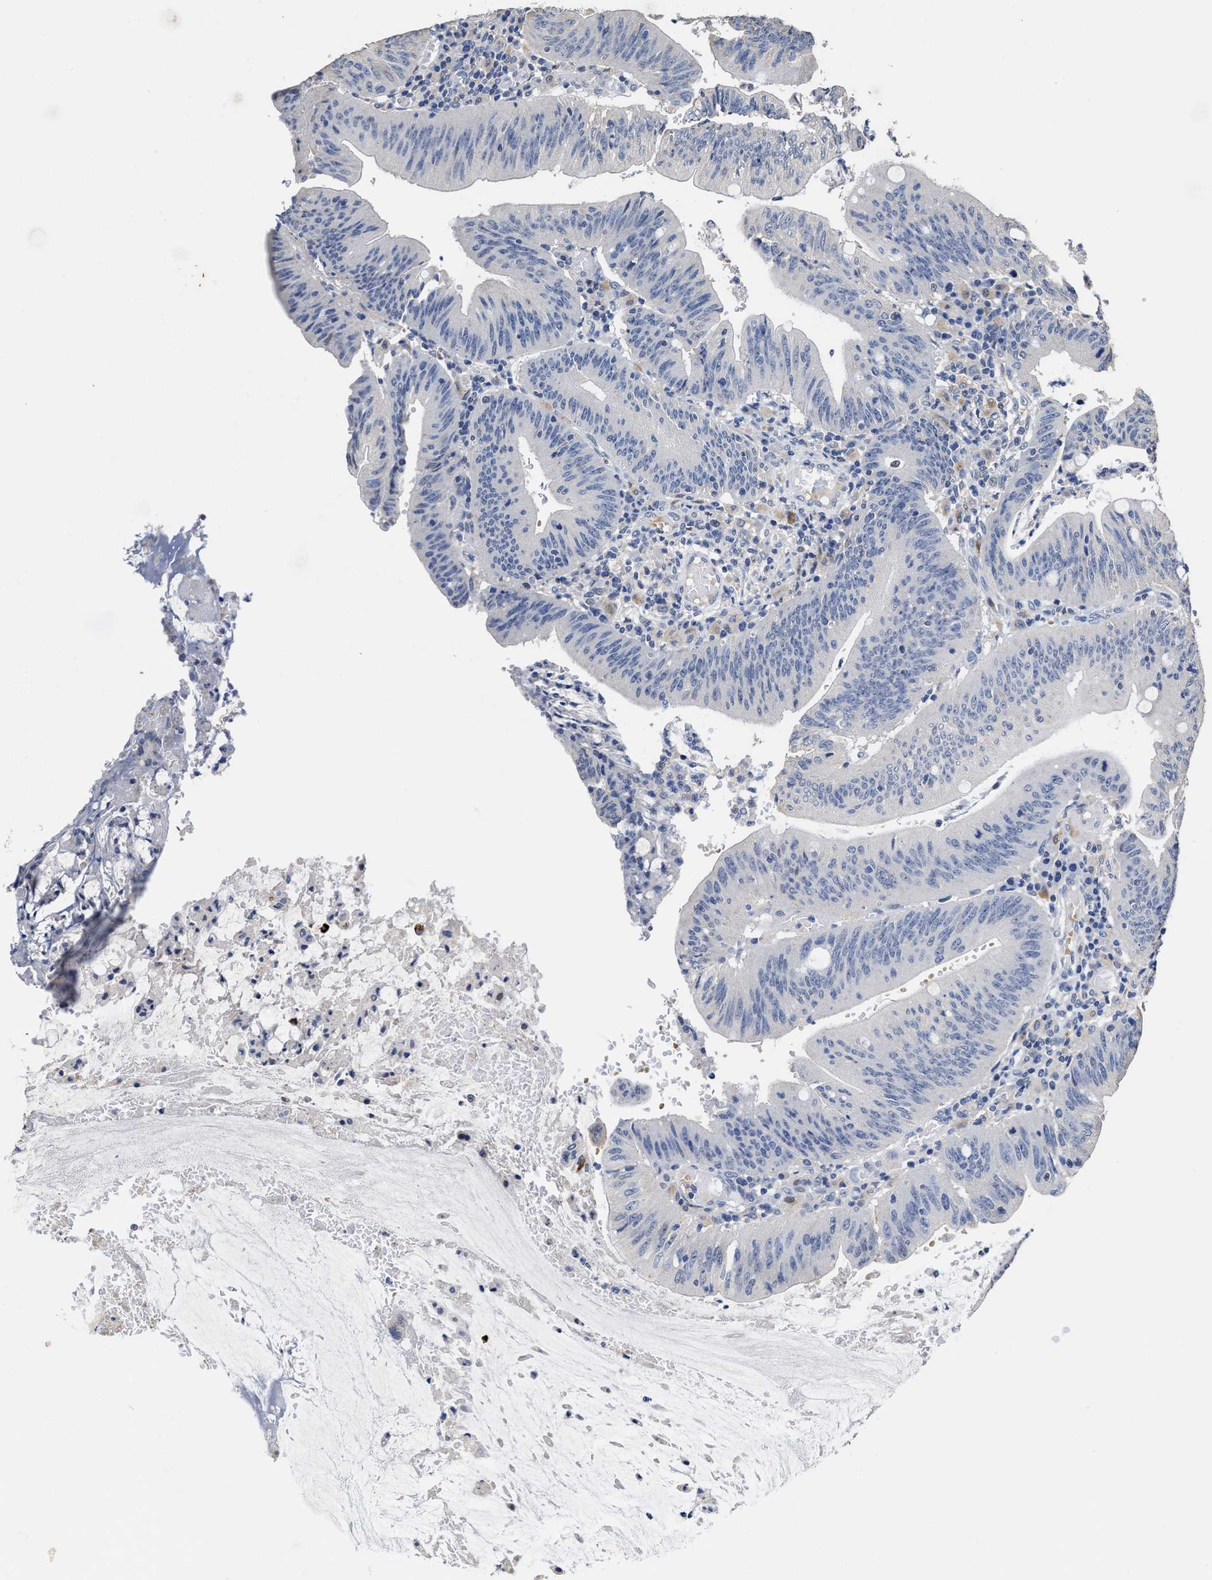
{"staining": {"intensity": "negative", "quantity": "none", "location": "none"}, "tissue": "colorectal cancer", "cell_type": "Tumor cells", "image_type": "cancer", "snomed": [{"axis": "morphology", "description": "Normal tissue, NOS"}, {"axis": "morphology", "description": "Adenocarcinoma, NOS"}, {"axis": "topography", "description": "Rectum"}], "caption": "Tumor cells are negative for protein expression in human colorectal cancer (adenocarcinoma).", "gene": "ZFAT", "patient": {"sex": "female", "age": 66}}